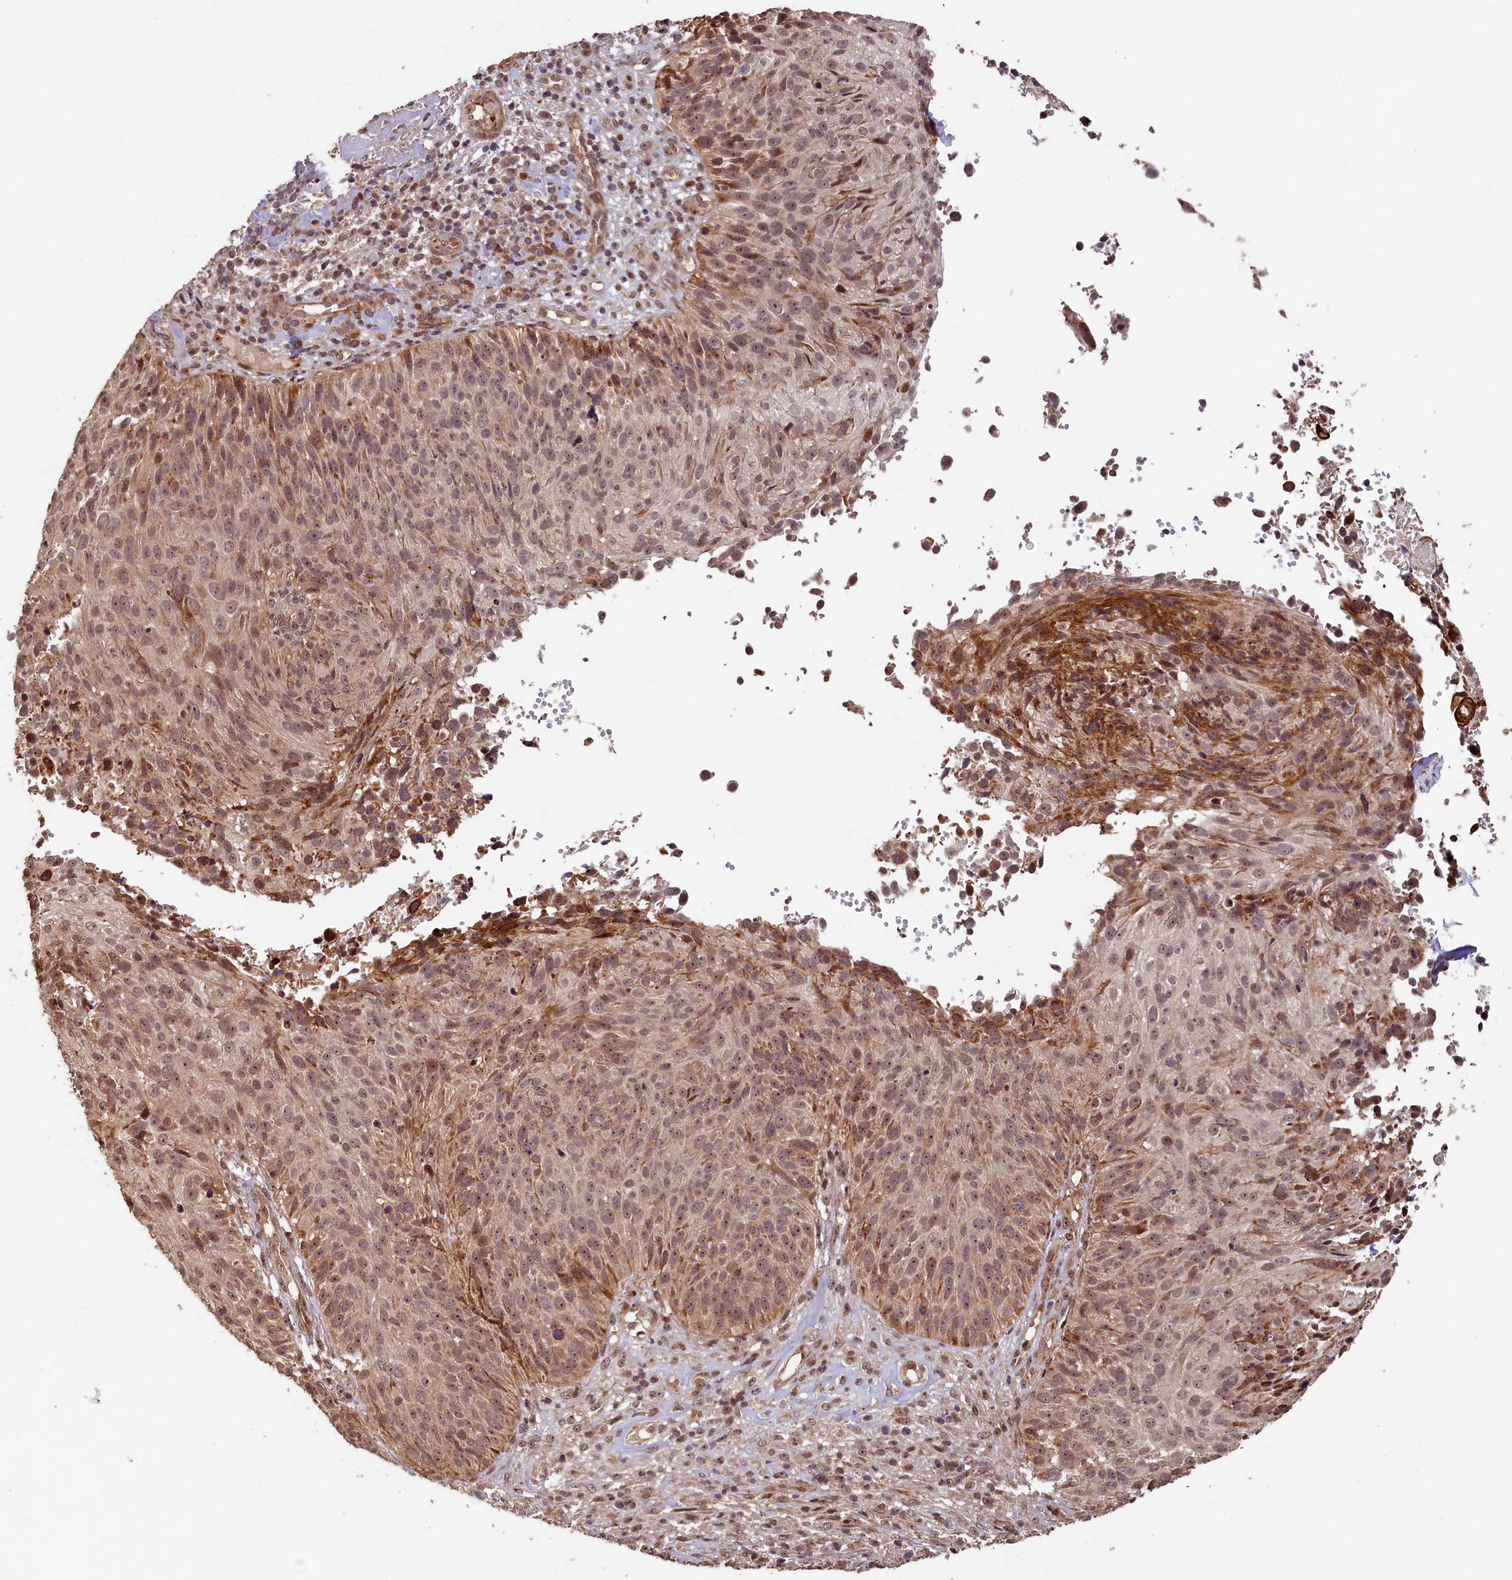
{"staining": {"intensity": "moderate", "quantity": ">75%", "location": "cytoplasmic/membranous,nuclear"}, "tissue": "cervical cancer", "cell_type": "Tumor cells", "image_type": "cancer", "snomed": [{"axis": "morphology", "description": "Squamous cell carcinoma, NOS"}, {"axis": "topography", "description": "Cervix"}], "caption": "Squamous cell carcinoma (cervical) stained with a protein marker reveals moderate staining in tumor cells.", "gene": "SHPRH", "patient": {"sex": "female", "age": 74}}